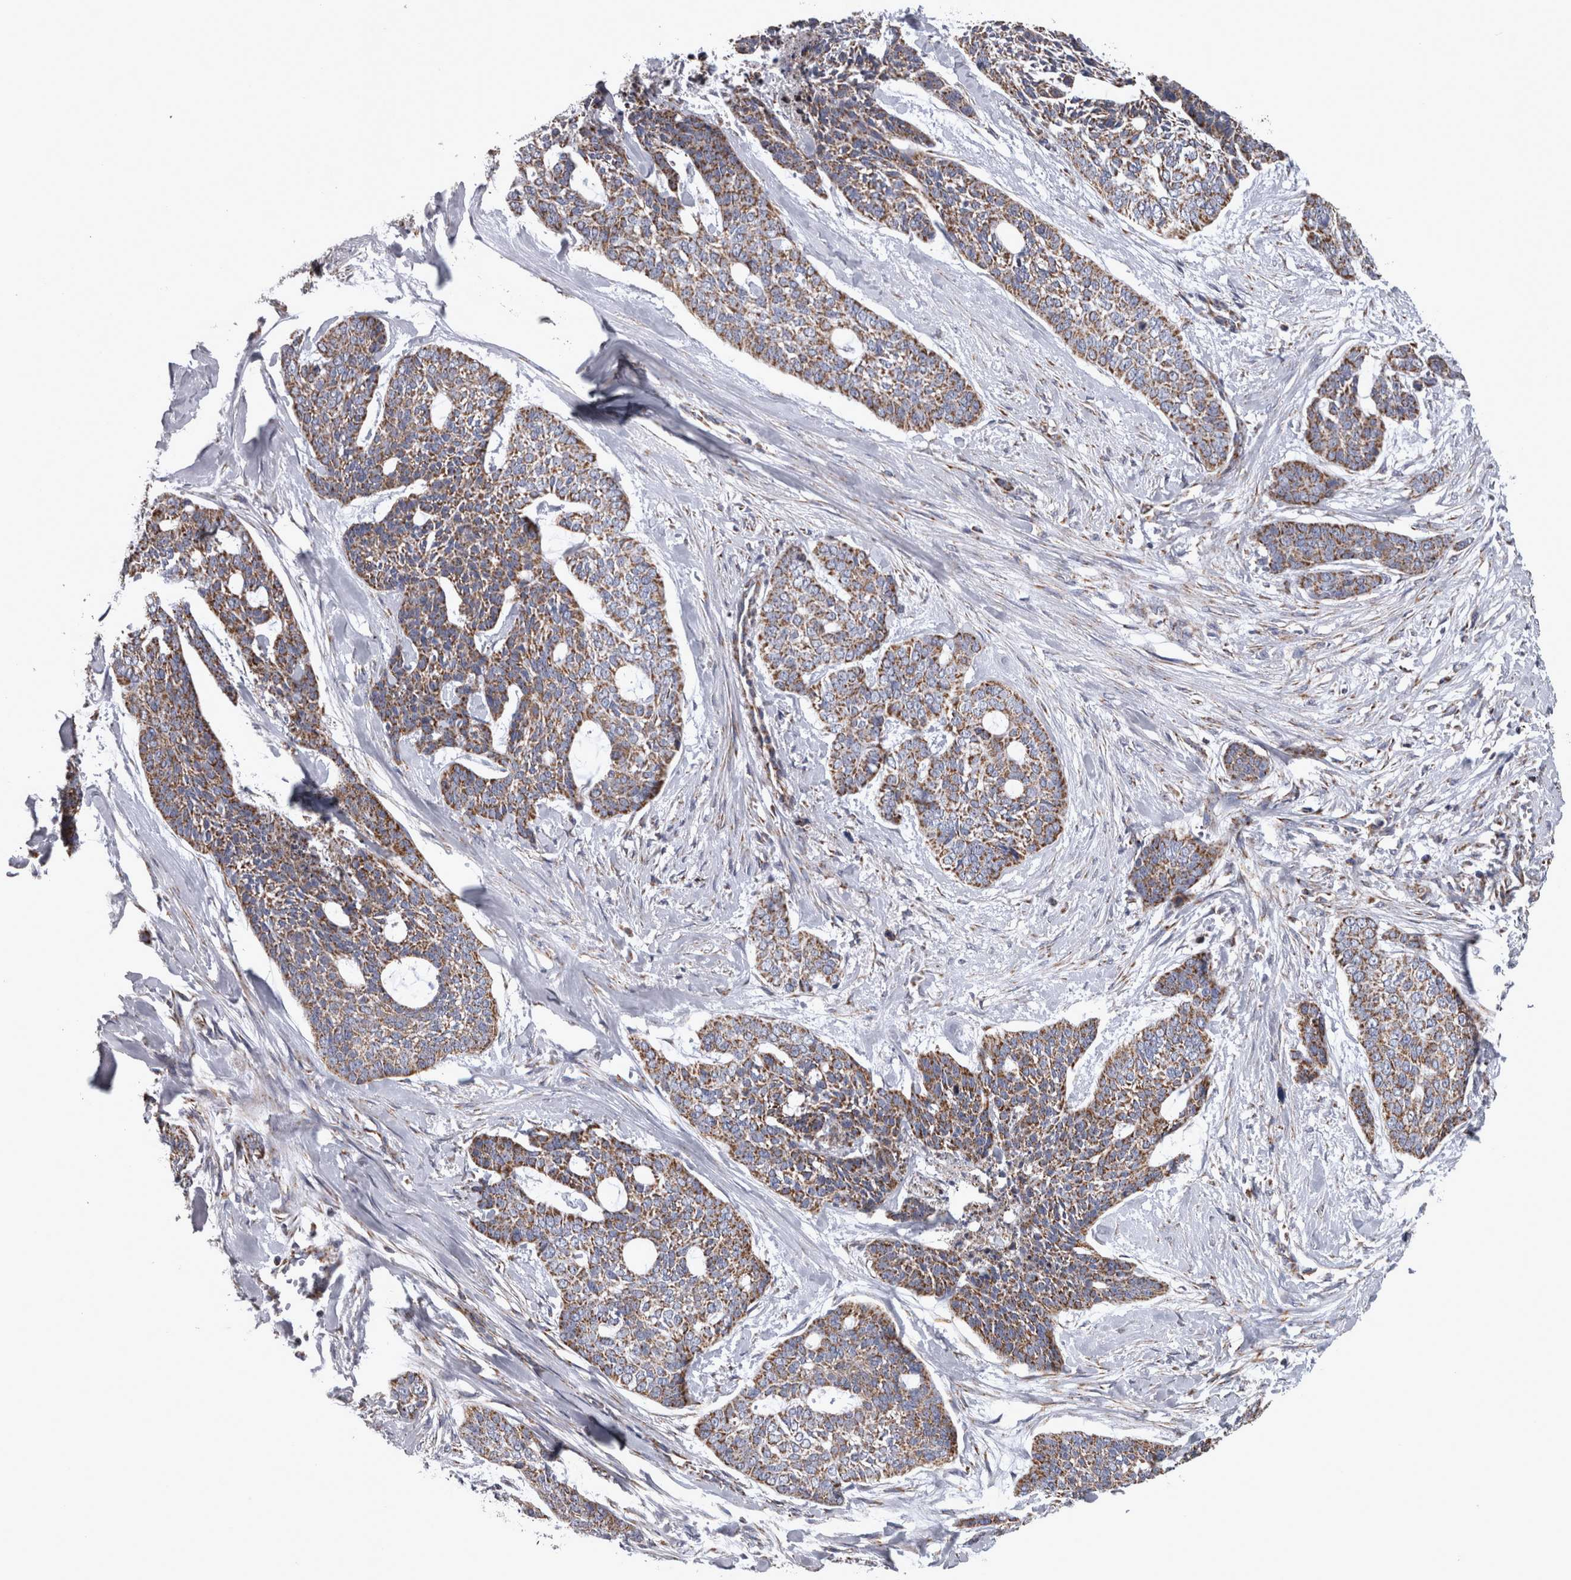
{"staining": {"intensity": "moderate", "quantity": ">75%", "location": "cytoplasmic/membranous"}, "tissue": "skin cancer", "cell_type": "Tumor cells", "image_type": "cancer", "snomed": [{"axis": "morphology", "description": "Basal cell carcinoma"}, {"axis": "topography", "description": "Skin"}], "caption": "High-power microscopy captured an IHC histopathology image of skin basal cell carcinoma, revealing moderate cytoplasmic/membranous expression in about >75% of tumor cells.", "gene": "MDH2", "patient": {"sex": "female", "age": 64}}